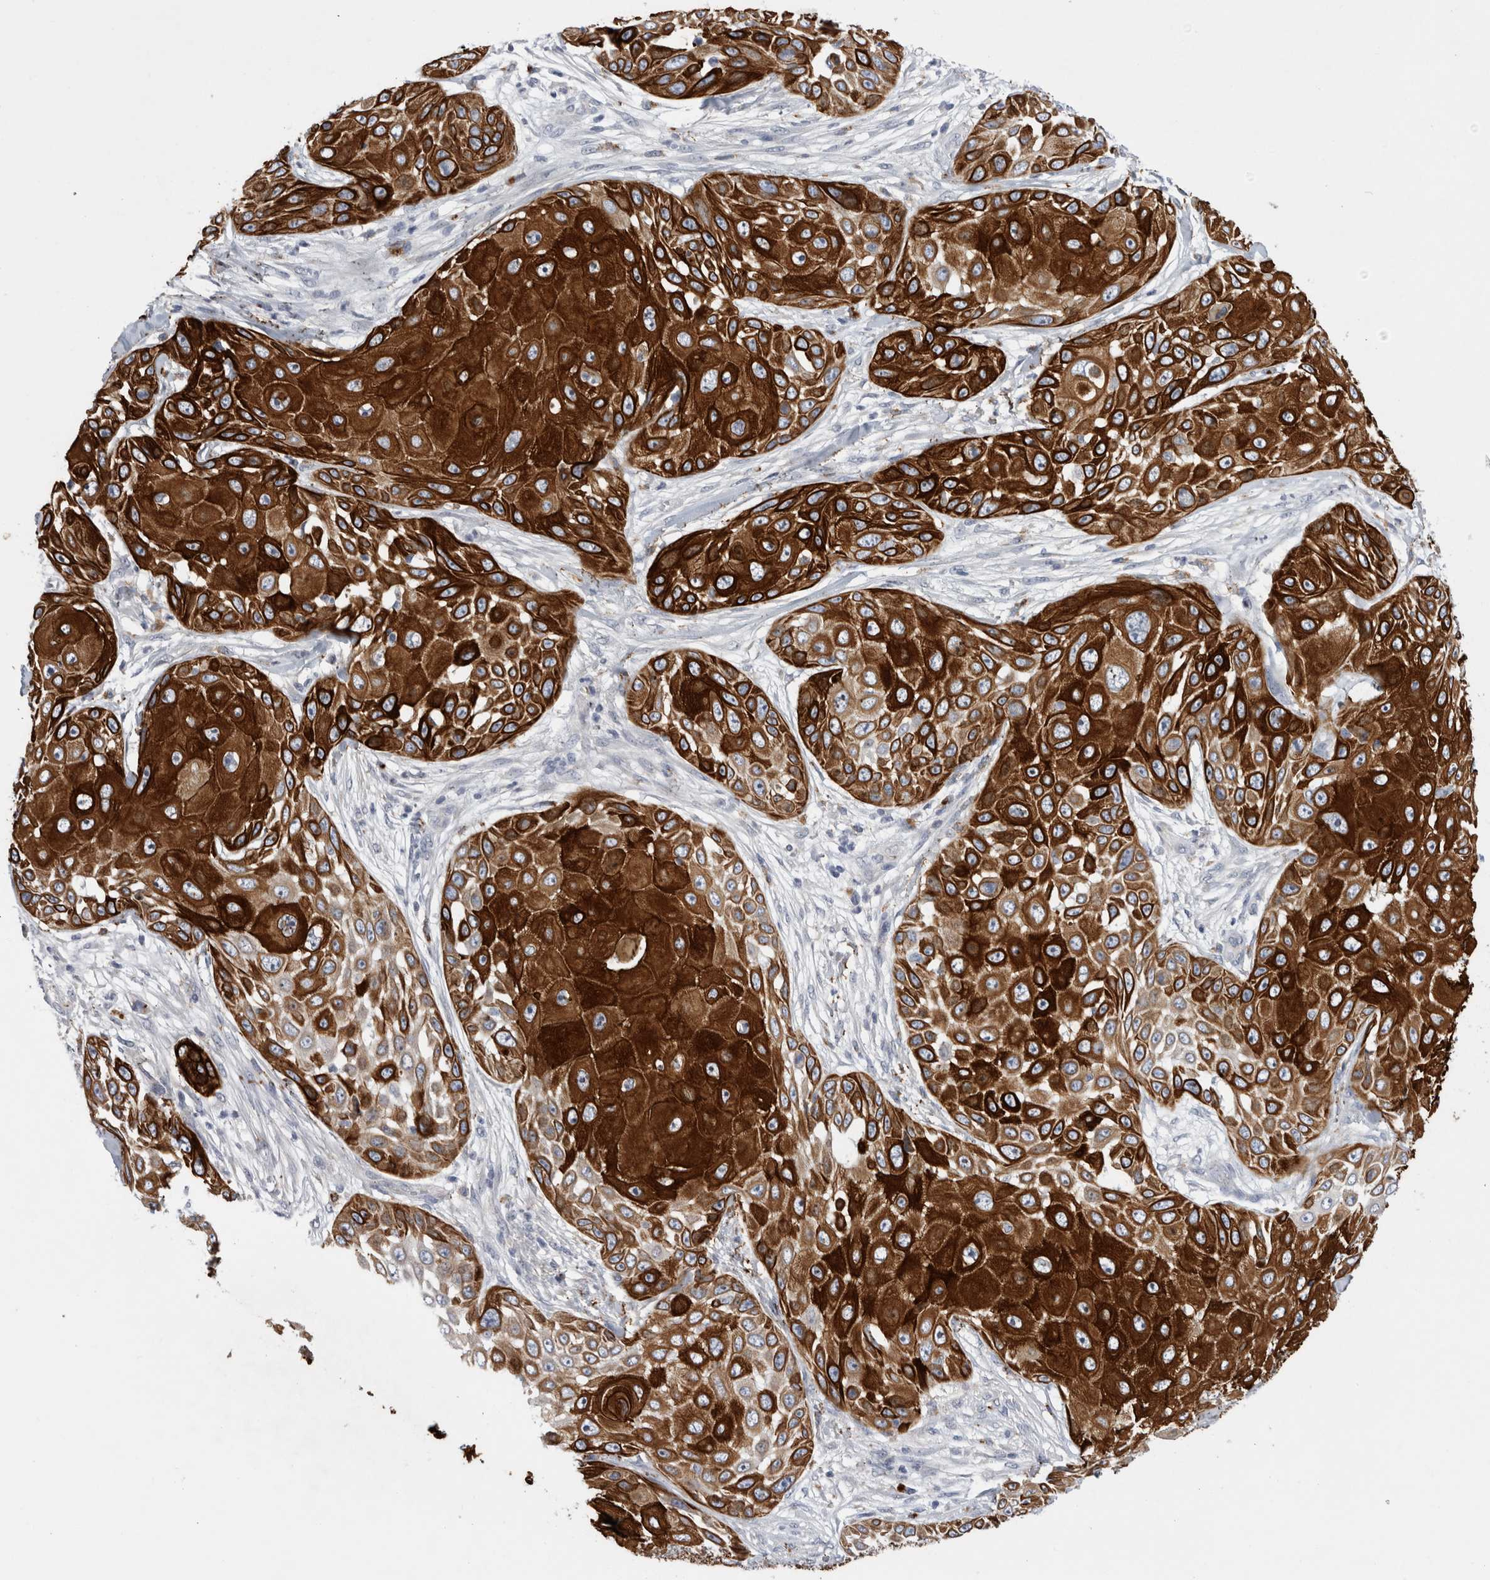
{"staining": {"intensity": "strong", "quantity": ">75%", "location": "cytoplasmic/membranous"}, "tissue": "skin cancer", "cell_type": "Tumor cells", "image_type": "cancer", "snomed": [{"axis": "morphology", "description": "Squamous cell carcinoma, NOS"}, {"axis": "topography", "description": "Skin"}], "caption": "Protein staining of skin squamous cell carcinoma tissue demonstrates strong cytoplasmic/membranous staining in about >75% of tumor cells.", "gene": "GAA", "patient": {"sex": "female", "age": 44}}